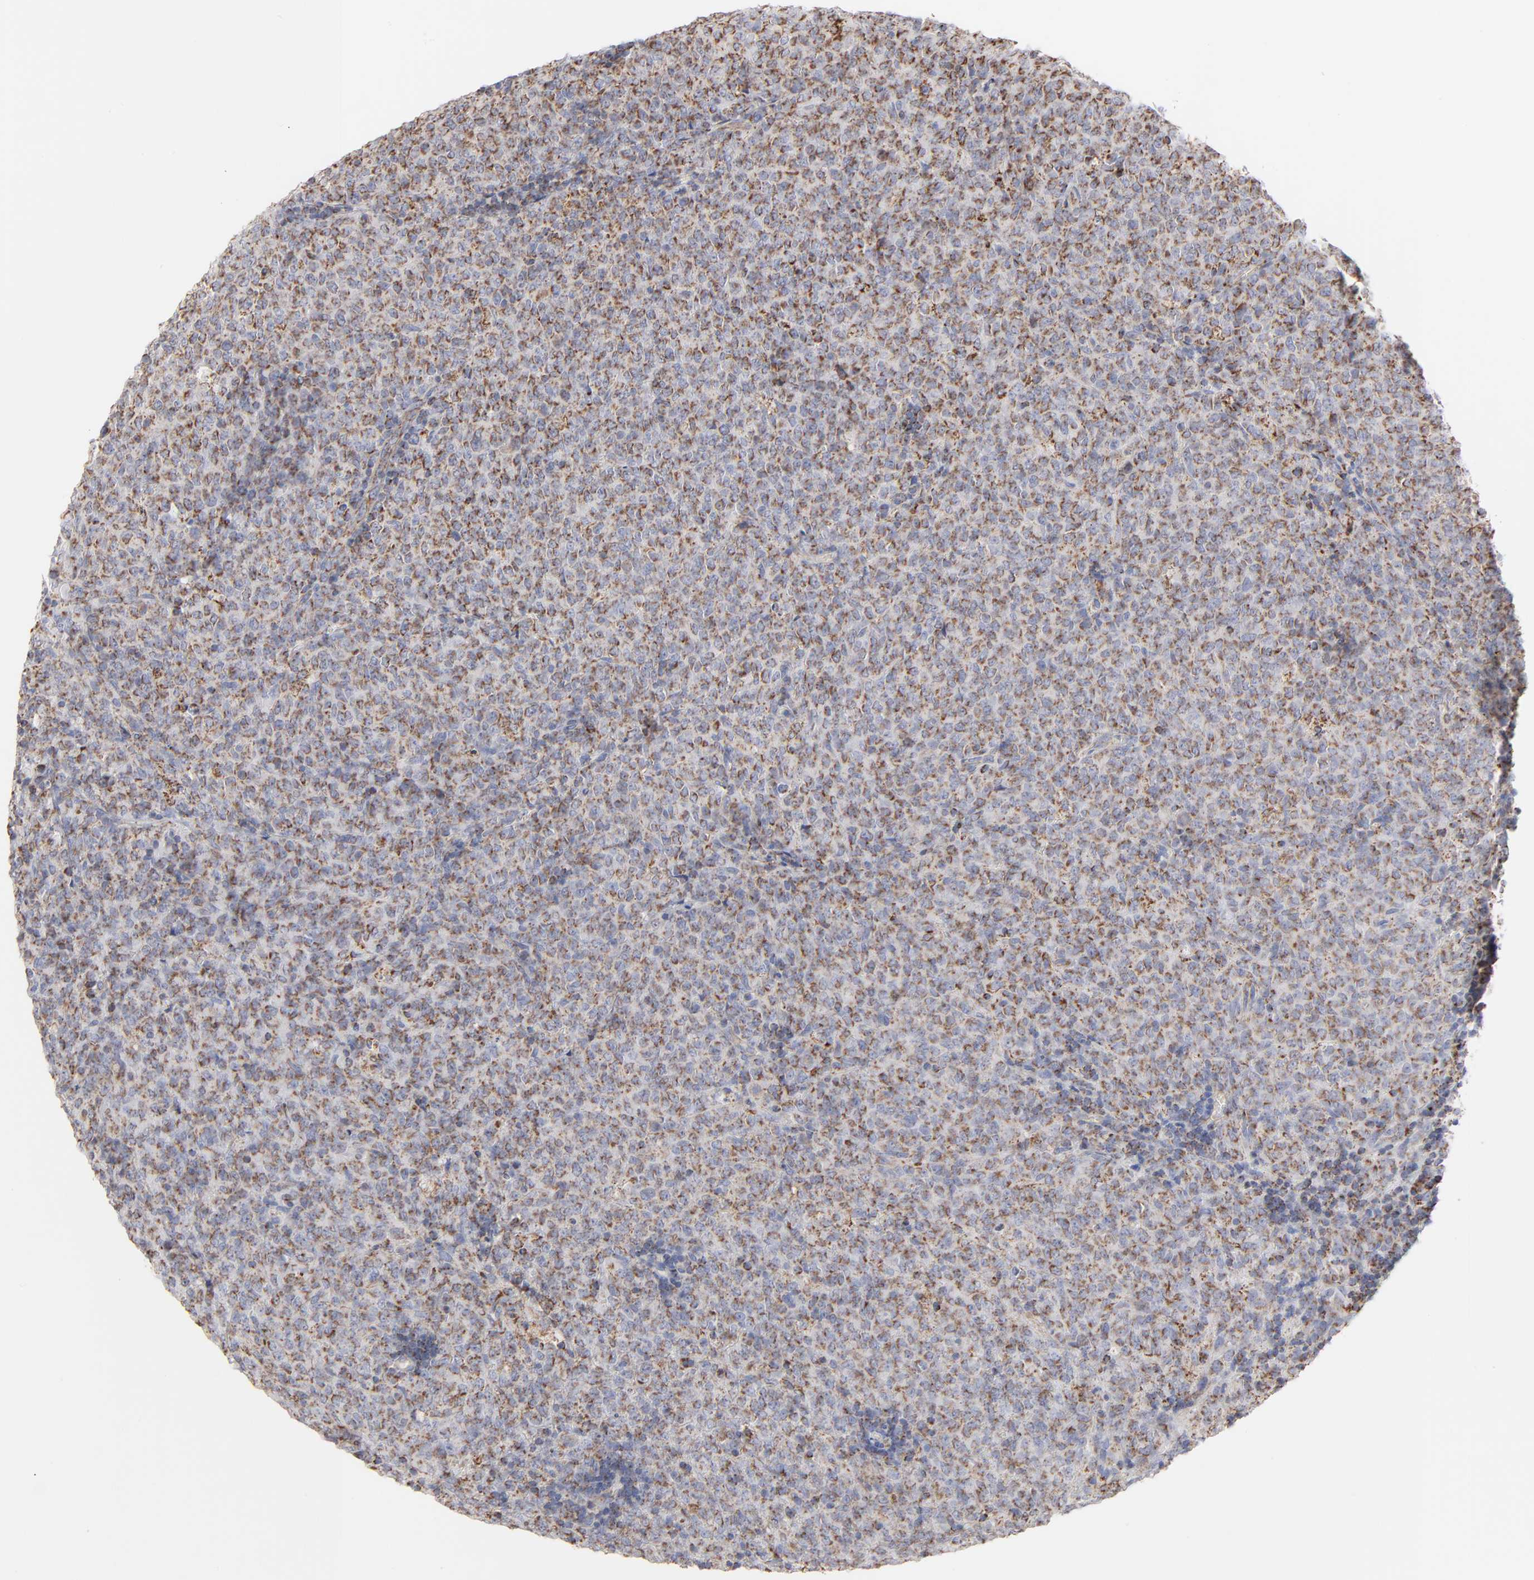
{"staining": {"intensity": "moderate", "quantity": ">75%", "location": "cytoplasmic/membranous"}, "tissue": "lymphoma", "cell_type": "Tumor cells", "image_type": "cancer", "snomed": [{"axis": "morphology", "description": "Malignant lymphoma, non-Hodgkin's type, High grade"}, {"axis": "topography", "description": "Tonsil"}], "caption": "Immunohistochemistry image of neoplastic tissue: lymphoma stained using immunohistochemistry shows medium levels of moderate protein expression localized specifically in the cytoplasmic/membranous of tumor cells, appearing as a cytoplasmic/membranous brown color.", "gene": "ASB3", "patient": {"sex": "female", "age": 36}}